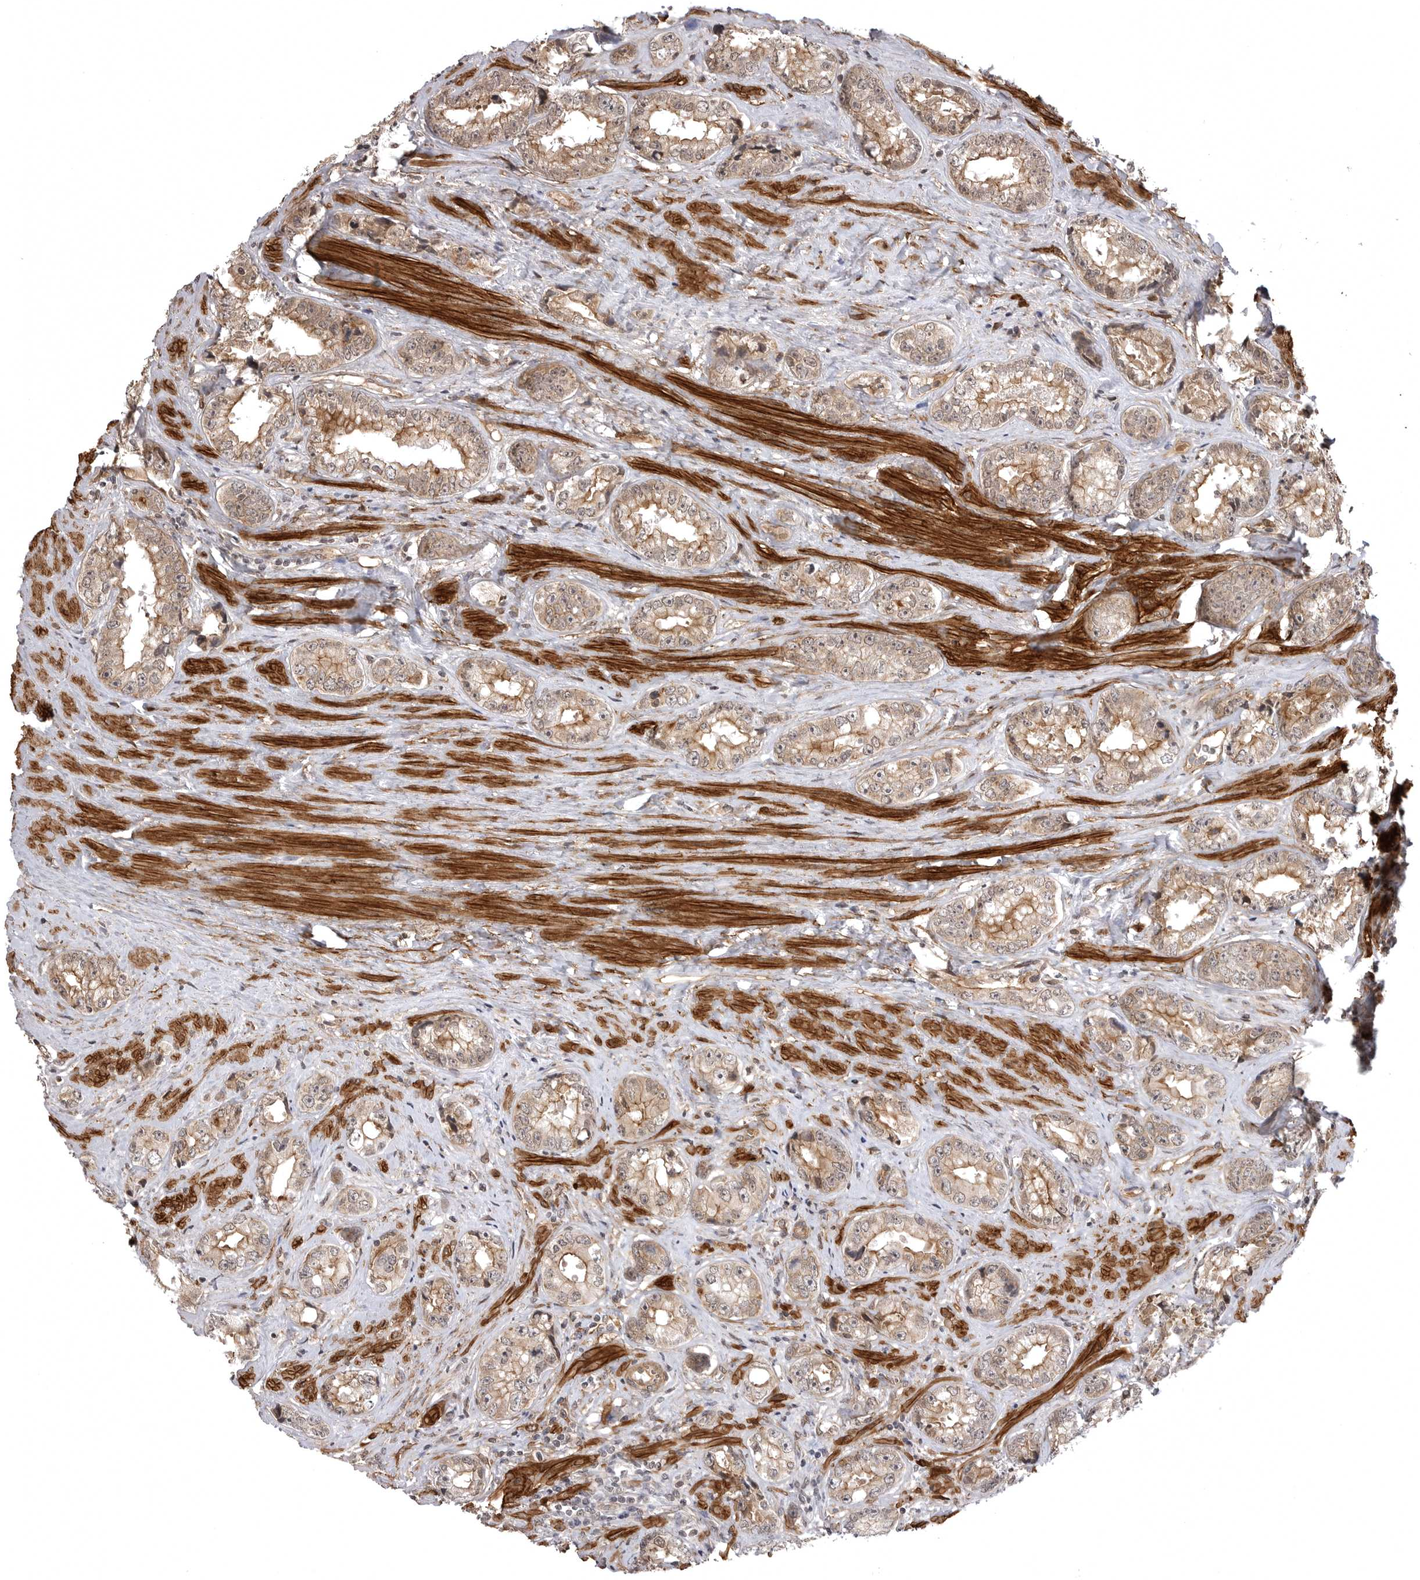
{"staining": {"intensity": "weak", "quantity": "25%-75%", "location": "cytoplasmic/membranous"}, "tissue": "prostate cancer", "cell_type": "Tumor cells", "image_type": "cancer", "snomed": [{"axis": "morphology", "description": "Adenocarcinoma, High grade"}, {"axis": "topography", "description": "Prostate"}], "caption": "Prostate high-grade adenocarcinoma stained with immunohistochemistry (IHC) displays weak cytoplasmic/membranous expression in about 25%-75% of tumor cells.", "gene": "SORBS1", "patient": {"sex": "male", "age": 61}}